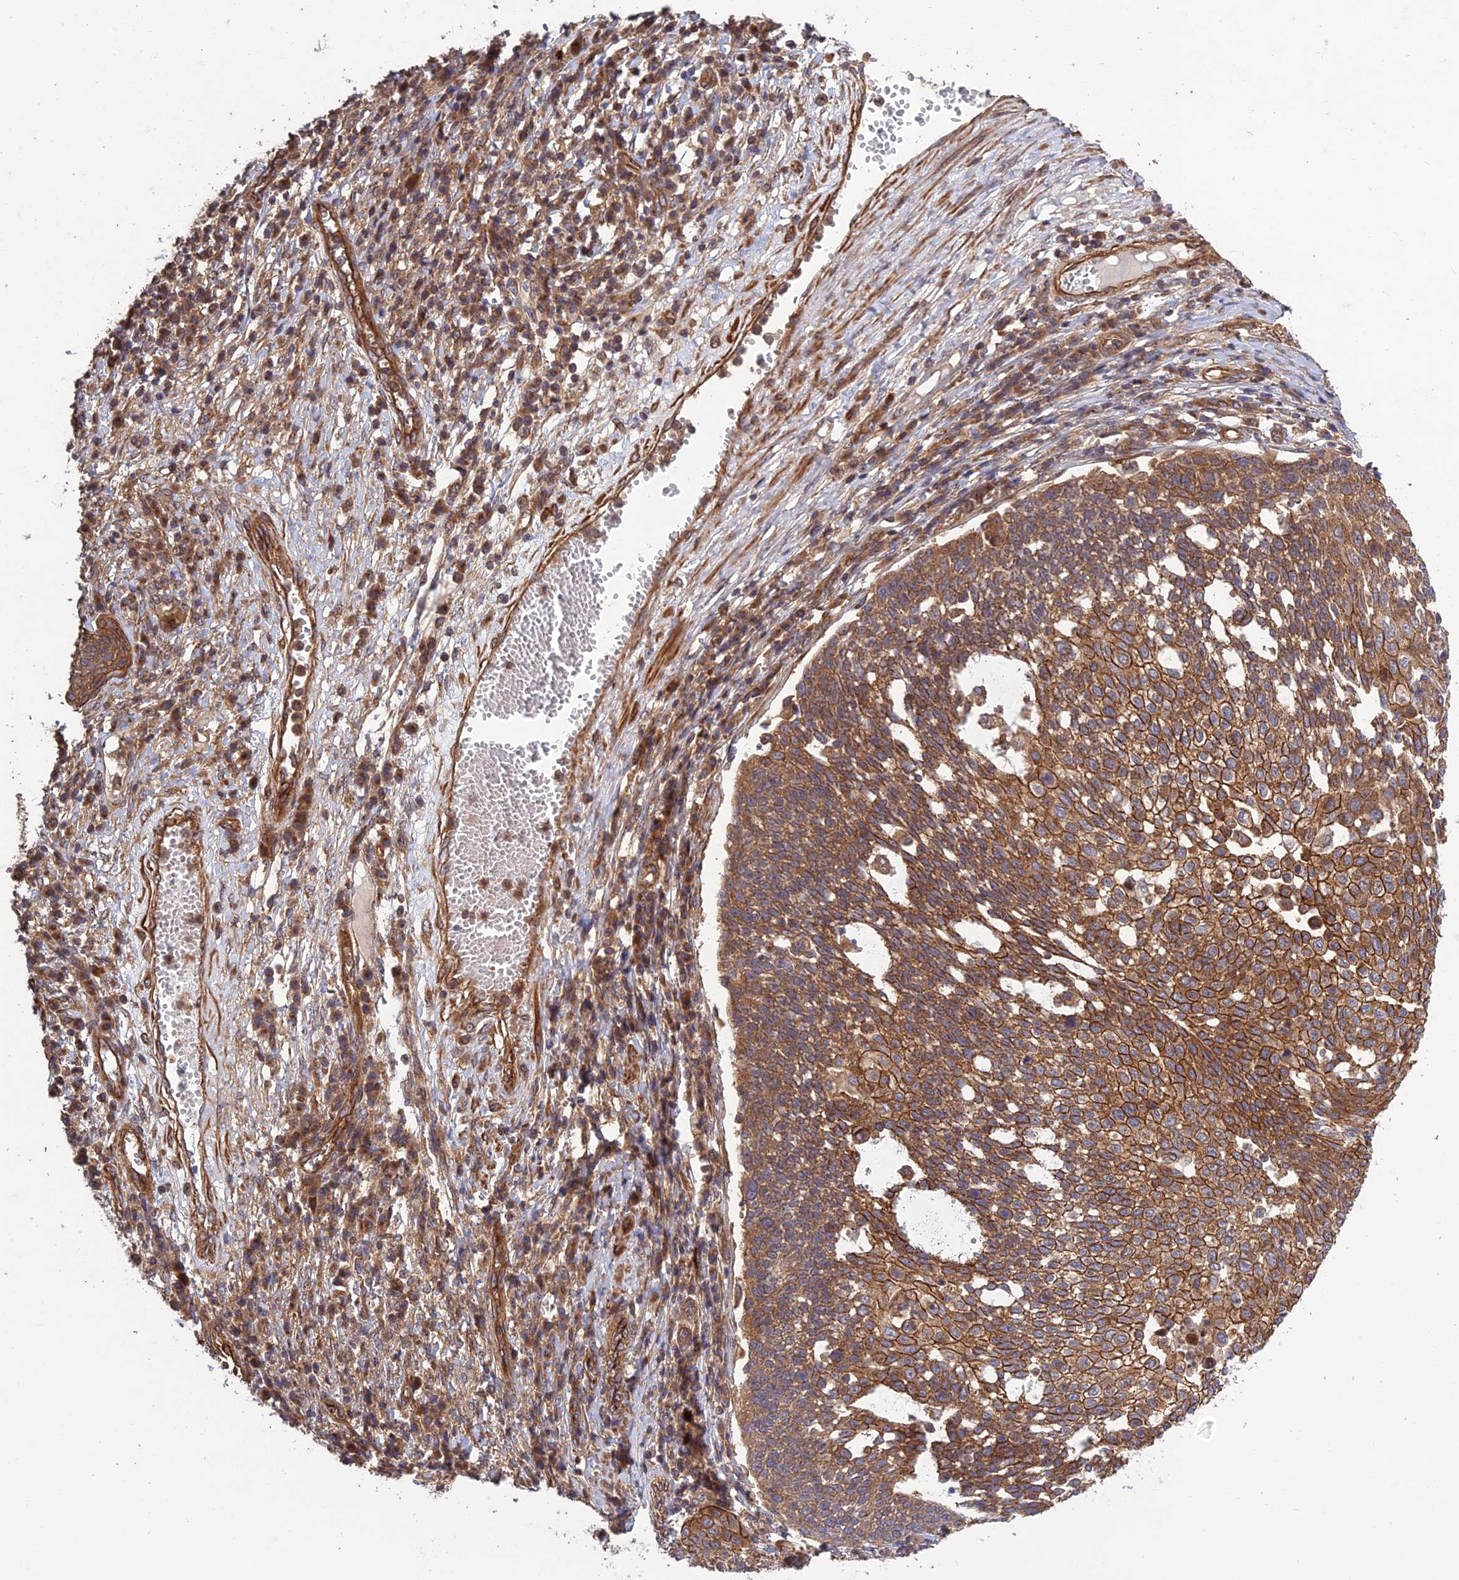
{"staining": {"intensity": "moderate", "quantity": ">75%", "location": "cytoplasmic/membranous"}, "tissue": "cervical cancer", "cell_type": "Tumor cells", "image_type": "cancer", "snomed": [{"axis": "morphology", "description": "Squamous cell carcinoma, NOS"}, {"axis": "topography", "description": "Cervix"}], "caption": "High-magnification brightfield microscopy of cervical squamous cell carcinoma stained with DAB (brown) and counterstained with hematoxylin (blue). tumor cells exhibit moderate cytoplasmic/membranous staining is appreciated in approximately>75% of cells.", "gene": "TMEM131L", "patient": {"sex": "female", "age": 34}}